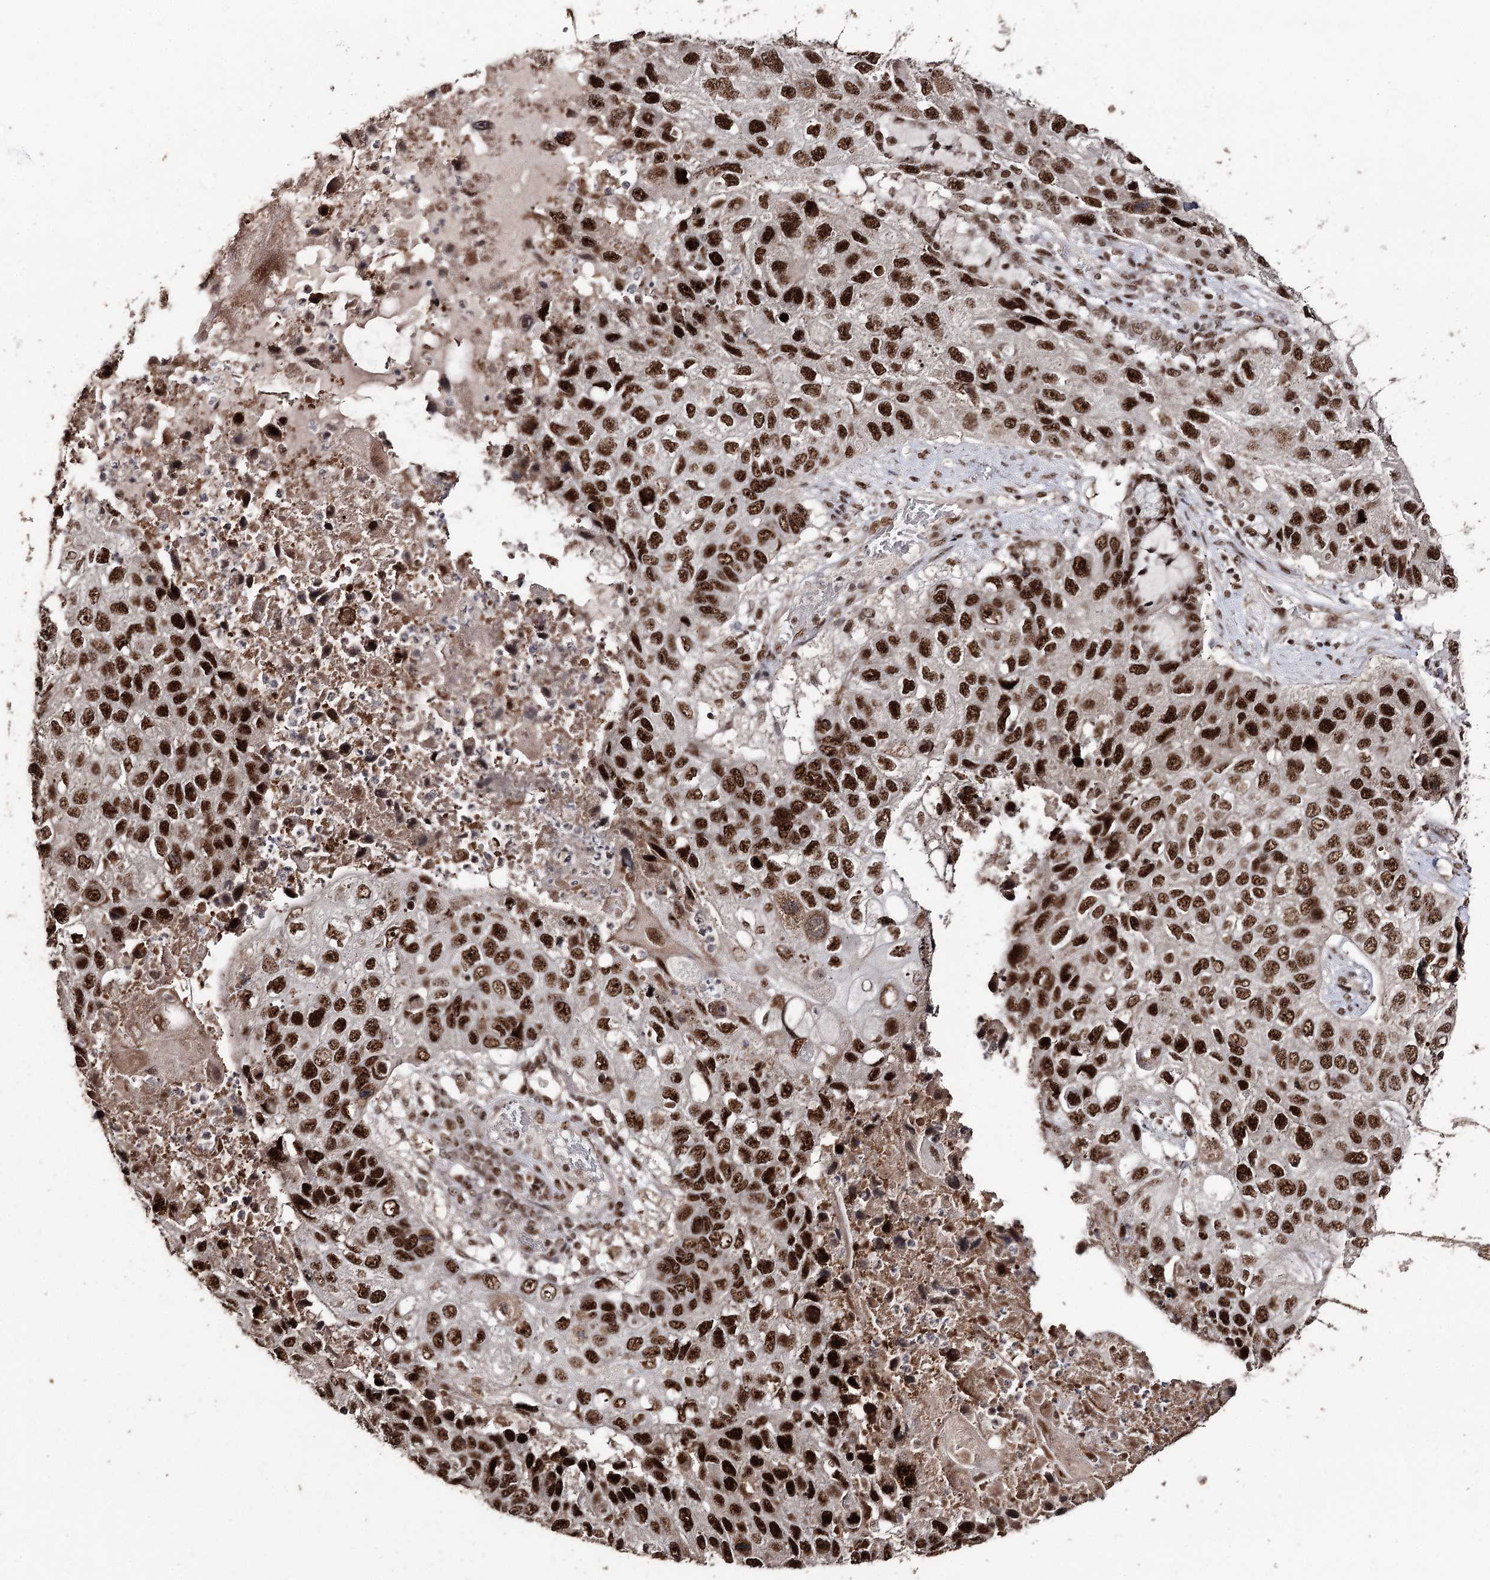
{"staining": {"intensity": "strong", "quantity": ">75%", "location": "nuclear"}, "tissue": "lung cancer", "cell_type": "Tumor cells", "image_type": "cancer", "snomed": [{"axis": "morphology", "description": "Squamous cell carcinoma, NOS"}, {"axis": "topography", "description": "Lung"}], "caption": "An immunohistochemistry histopathology image of tumor tissue is shown. Protein staining in brown labels strong nuclear positivity in lung cancer within tumor cells. (brown staining indicates protein expression, while blue staining denotes nuclei).", "gene": "U2SURP", "patient": {"sex": "male", "age": 61}}